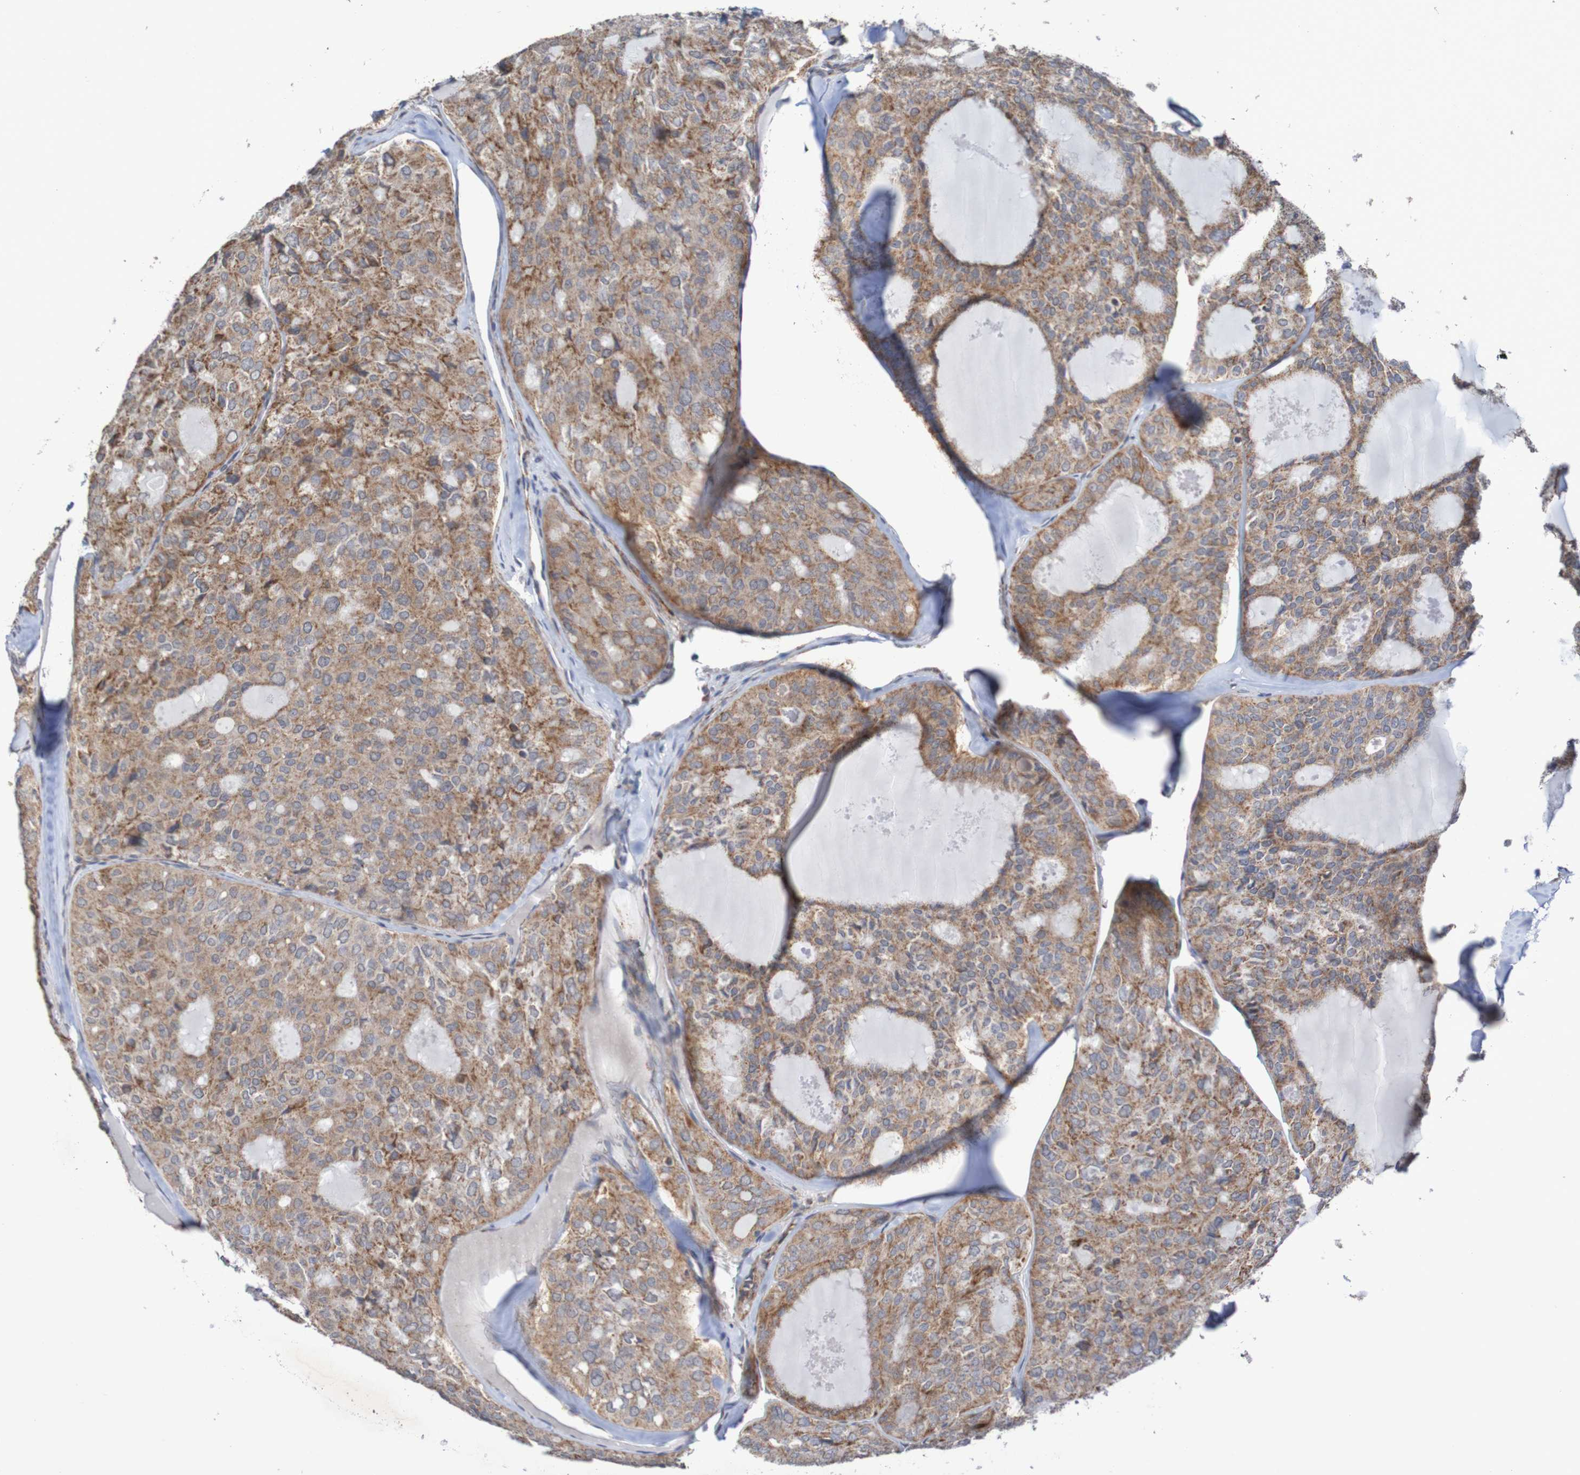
{"staining": {"intensity": "weak", "quantity": ">75%", "location": "cytoplasmic/membranous"}, "tissue": "thyroid cancer", "cell_type": "Tumor cells", "image_type": "cancer", "snomed": [{"axis": "morphology", "description": "Follicular adenoma carcinoma, NOS"}, {"axis": "topography", "description": "Thyroid gland"}], "caption": "Tumor cells reveal low levels of weak cytoplasmic/membranous staining in about >75% of cells in follicular adenoma carcinoma (thyroid).", "gene": "DVL1", "patient": {"sex": "male", "age": 75}}